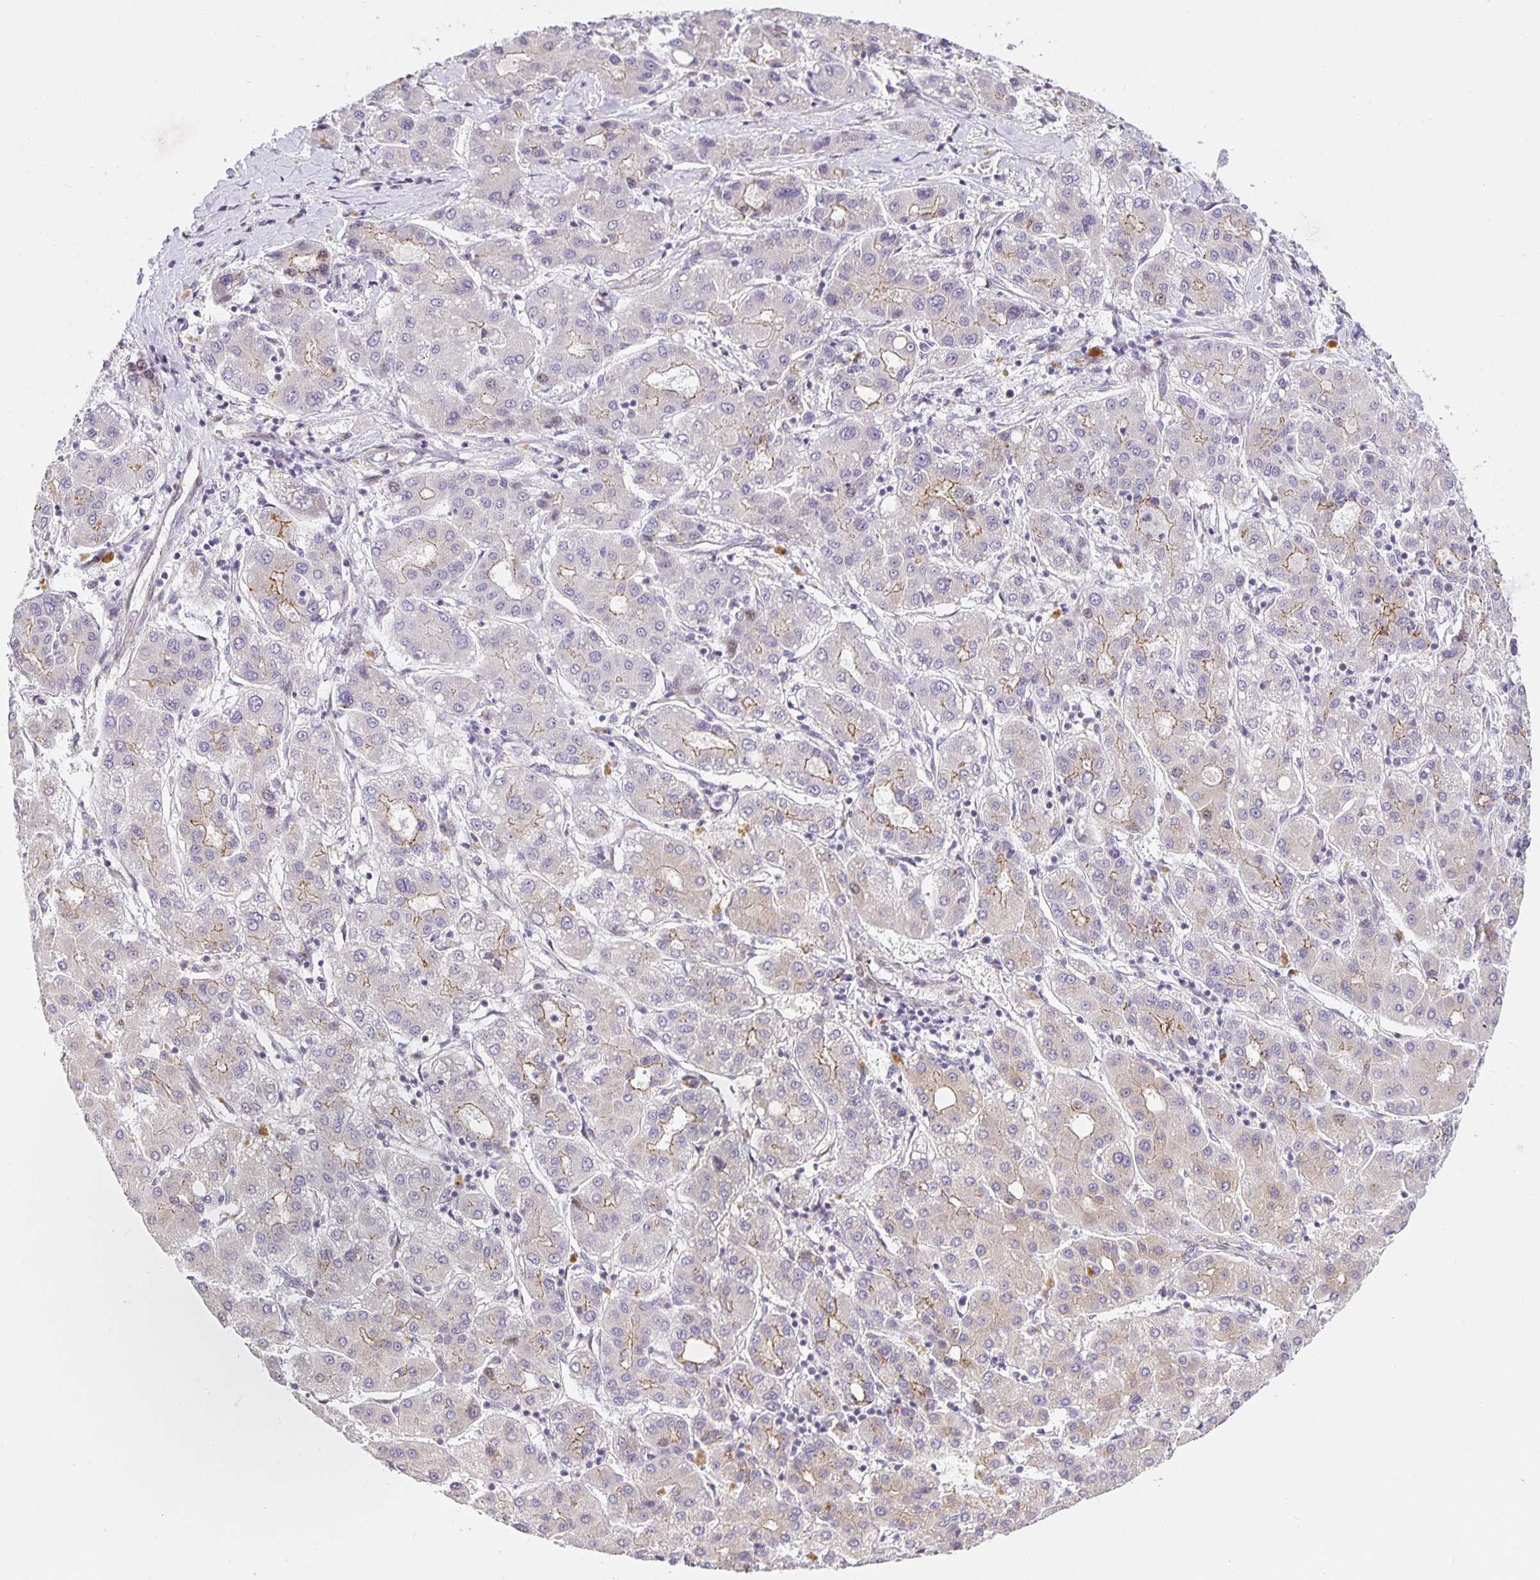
{"staining": {"intensity": "weak", "quantity": "<25%", "location": "cytoplasmic/membranous"}, "tissue": "liver cancer", "cell_type": "Tumor cells", "image_type": "cancer", "snomed": [{"axis": "morphology", "description": "Carcinoma, Hepatocellular, NOS"}, {"axis": "topography", "description": "Liver"}], "caption": "IHC of human liver hepatocellular carcinoma demonstrates no positivity in tumor cells.", "gene": "TJP3", "patient": {"sex": "male", "age": 65}}